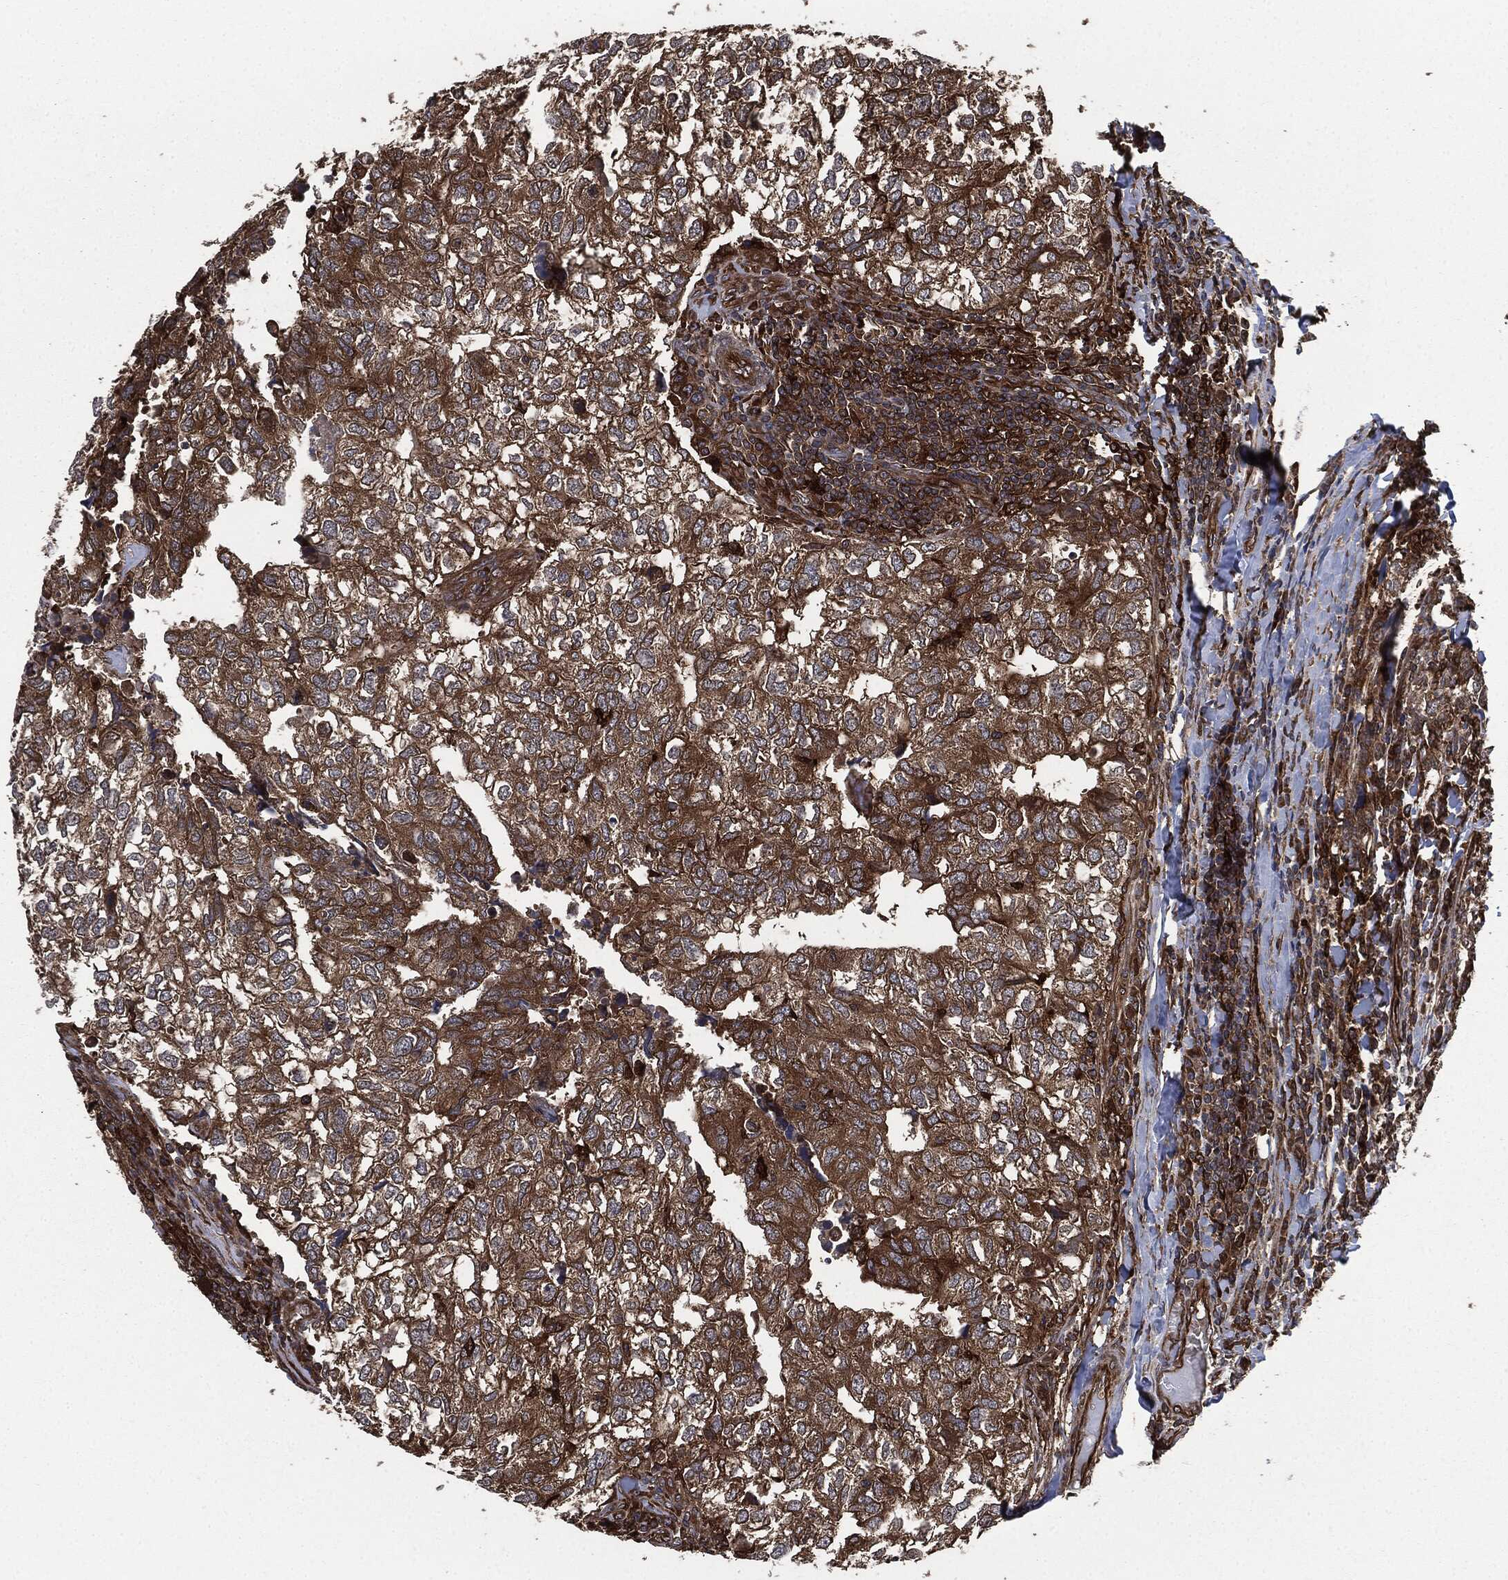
{"staining": {"intensity": "strong", "quantity": ">75%", "location": "cytoplasmic/membranous"}, "tissue": "breast cancer", "cell_type": "Tumor cells", "image_type": "cancer", "snomed": [{"axis": "morphology", "description": "Duct carcinoma"}, {"axis": "topography", "description": "Breast"}], "caption": "A high amount of strong cytoplasmic/membranous expression is appreciated in about >75% of tumor cells in breast invasive ductal carcinoma tissue. The protein of interest is stained brown, and the nuclei are stained in blue (DAB IHC with brightfield microscopy, high magnification).", "gene": "RAP1GDS1", "patient": {"sex": "female", "age": 30}}